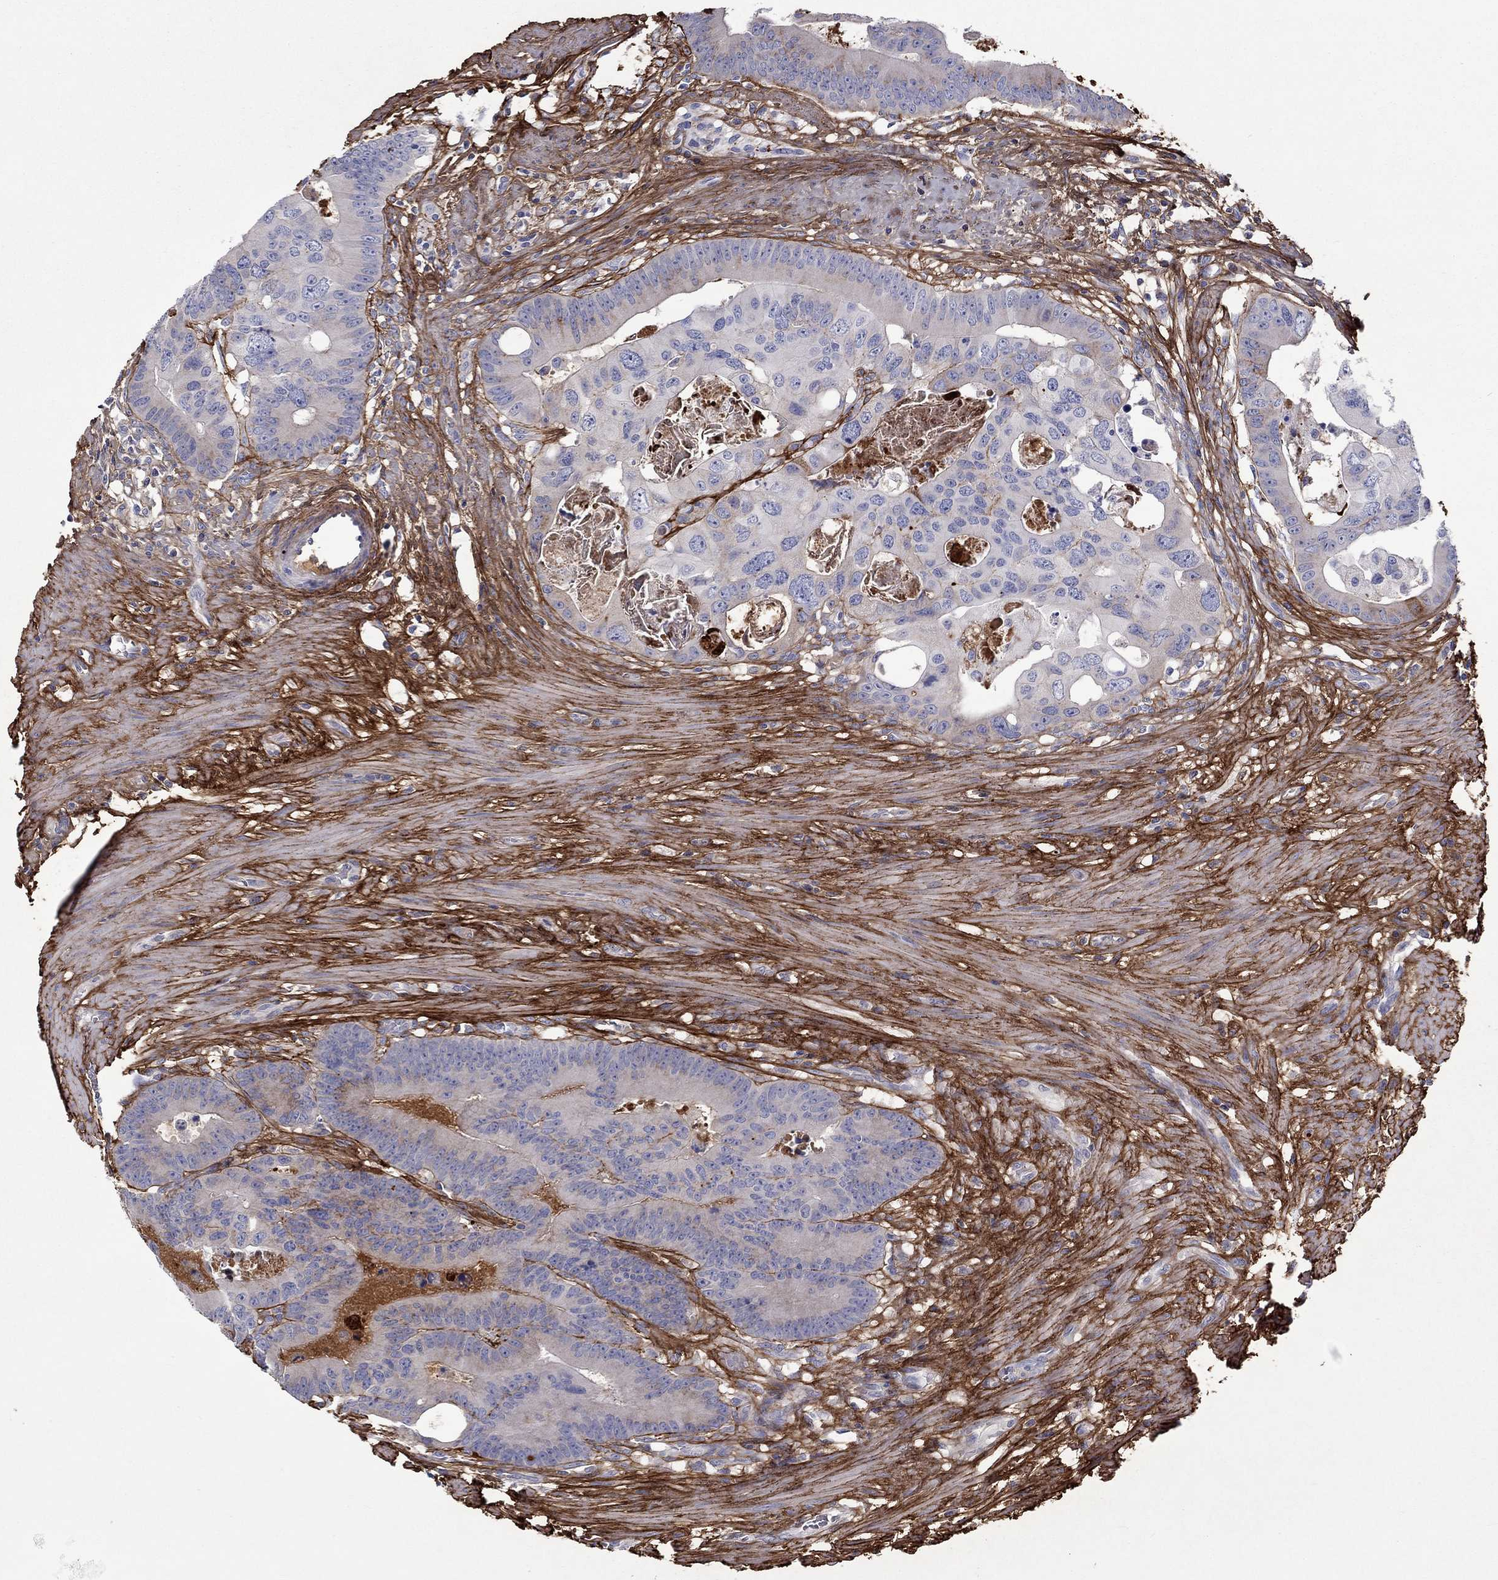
{"staining": {"intensity": "negative", "quantity": "none", "location": "none"}, "tissue": "colorectal cancer", "cell_type": "Tumor cells", "image_type": "cancer", "snomed": [{"axis": "morphology", "description": "Adenocarcinoma, NOS"}, {"axis": "topography", "description": "Rectum"}], "caption": "Immunohistochemistry photomicrograph of neoplastic tissue: colorectal cancer stained with DAB shows no significant protein positivity in tumor cells.", "gene": "TGFBI", "patient": {"sex": "male", "age": 64}}